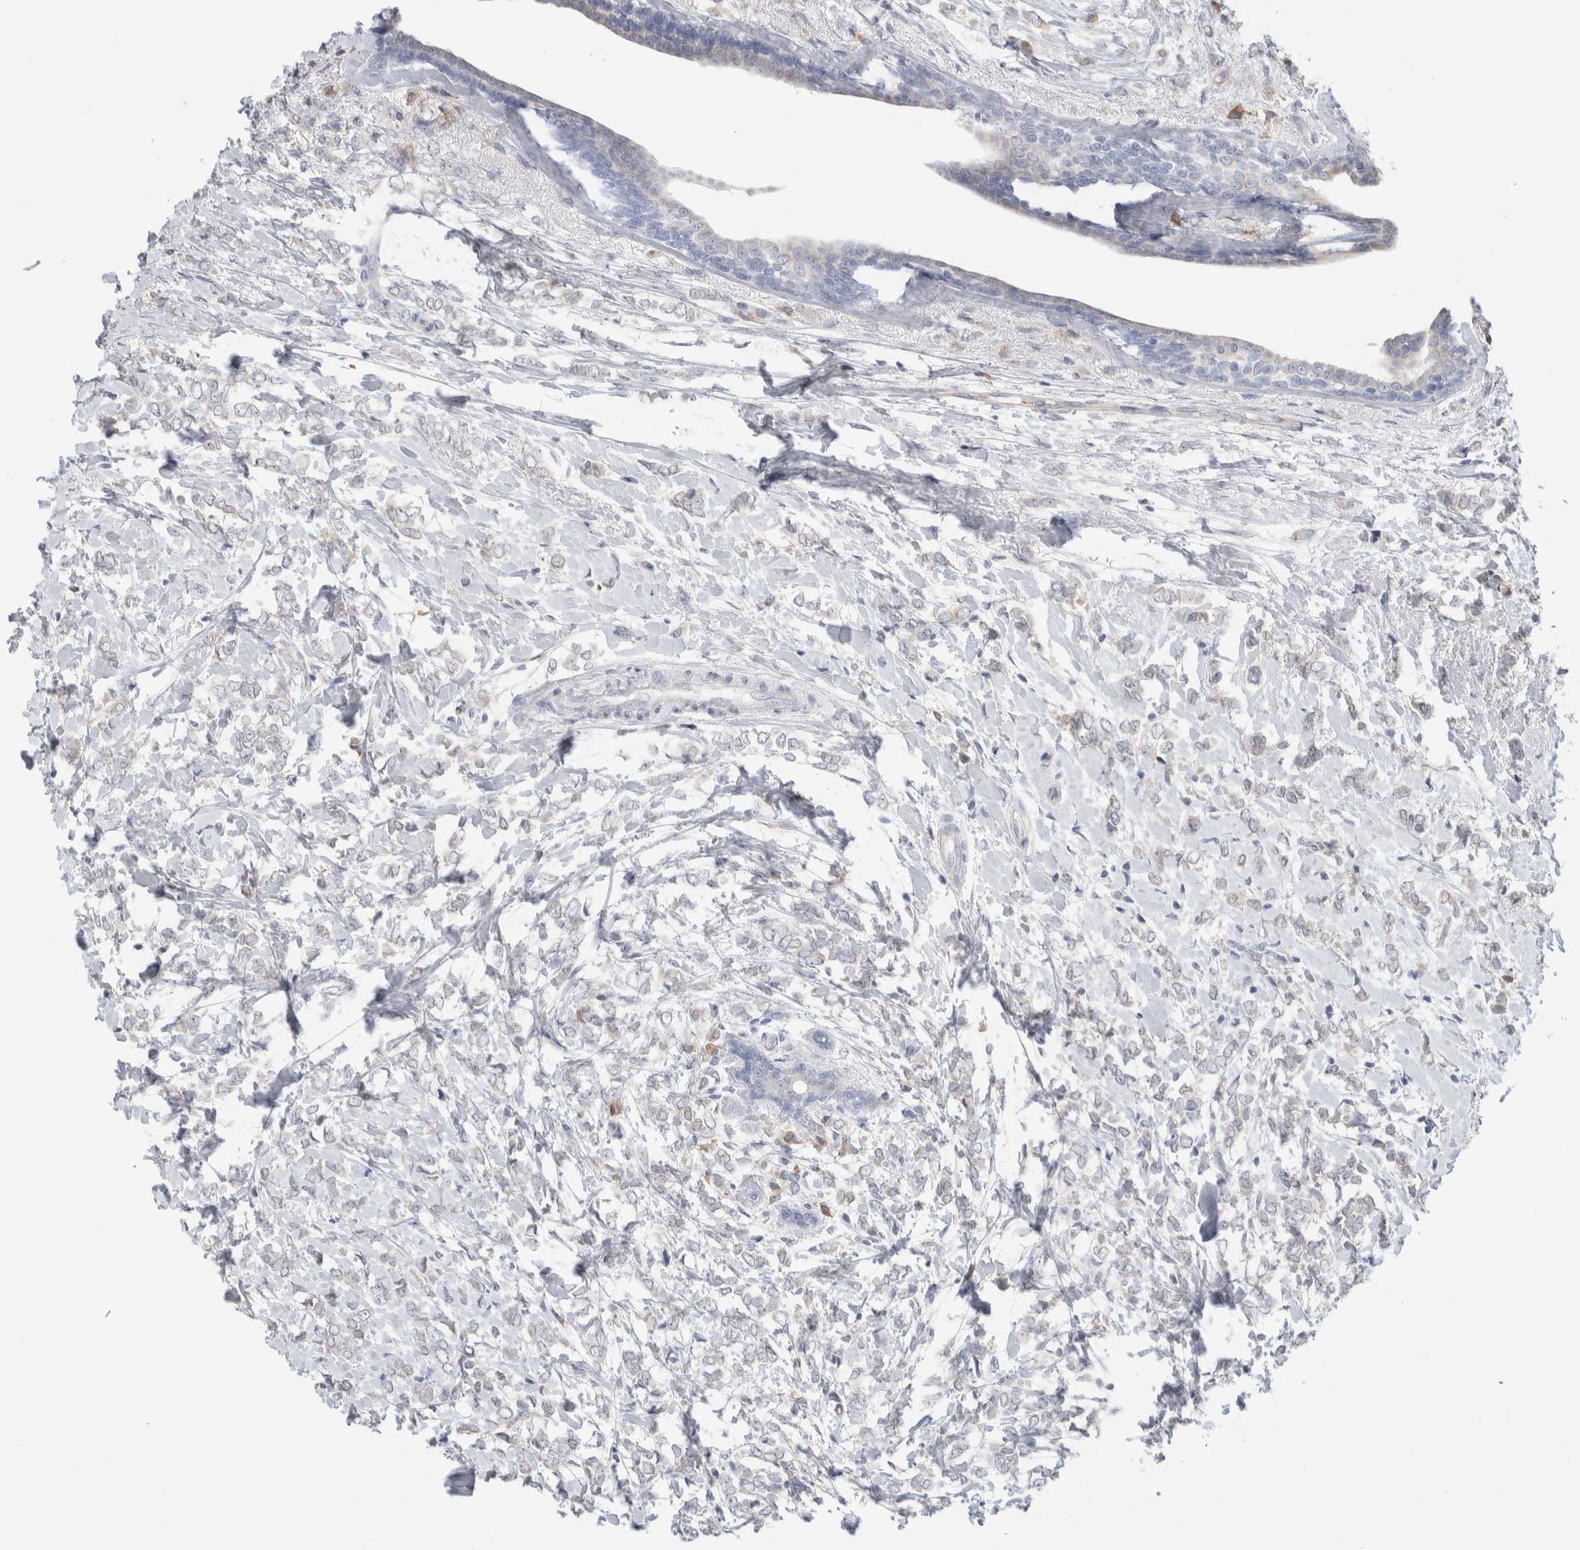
{"staining": {"intensity": "negative", "quantity": "none", "location": "none"}, "tissue": "breast cancer", "cell_type": "Tumor cells", "image_type": "cancer", "snomed": [{"axis": "morphology", "description": "Normal tissue, NOS"}, {"axis": "morphology", "description": "Lobular carcinoma"}, {"axis": "topography", "description": "Breast"}], "caption": "Tumor cells are negative for brown protein staining in breast lobular carcinoma.", "gene": "RUSF1", "patient": {"sex": "female", "age": 47}}